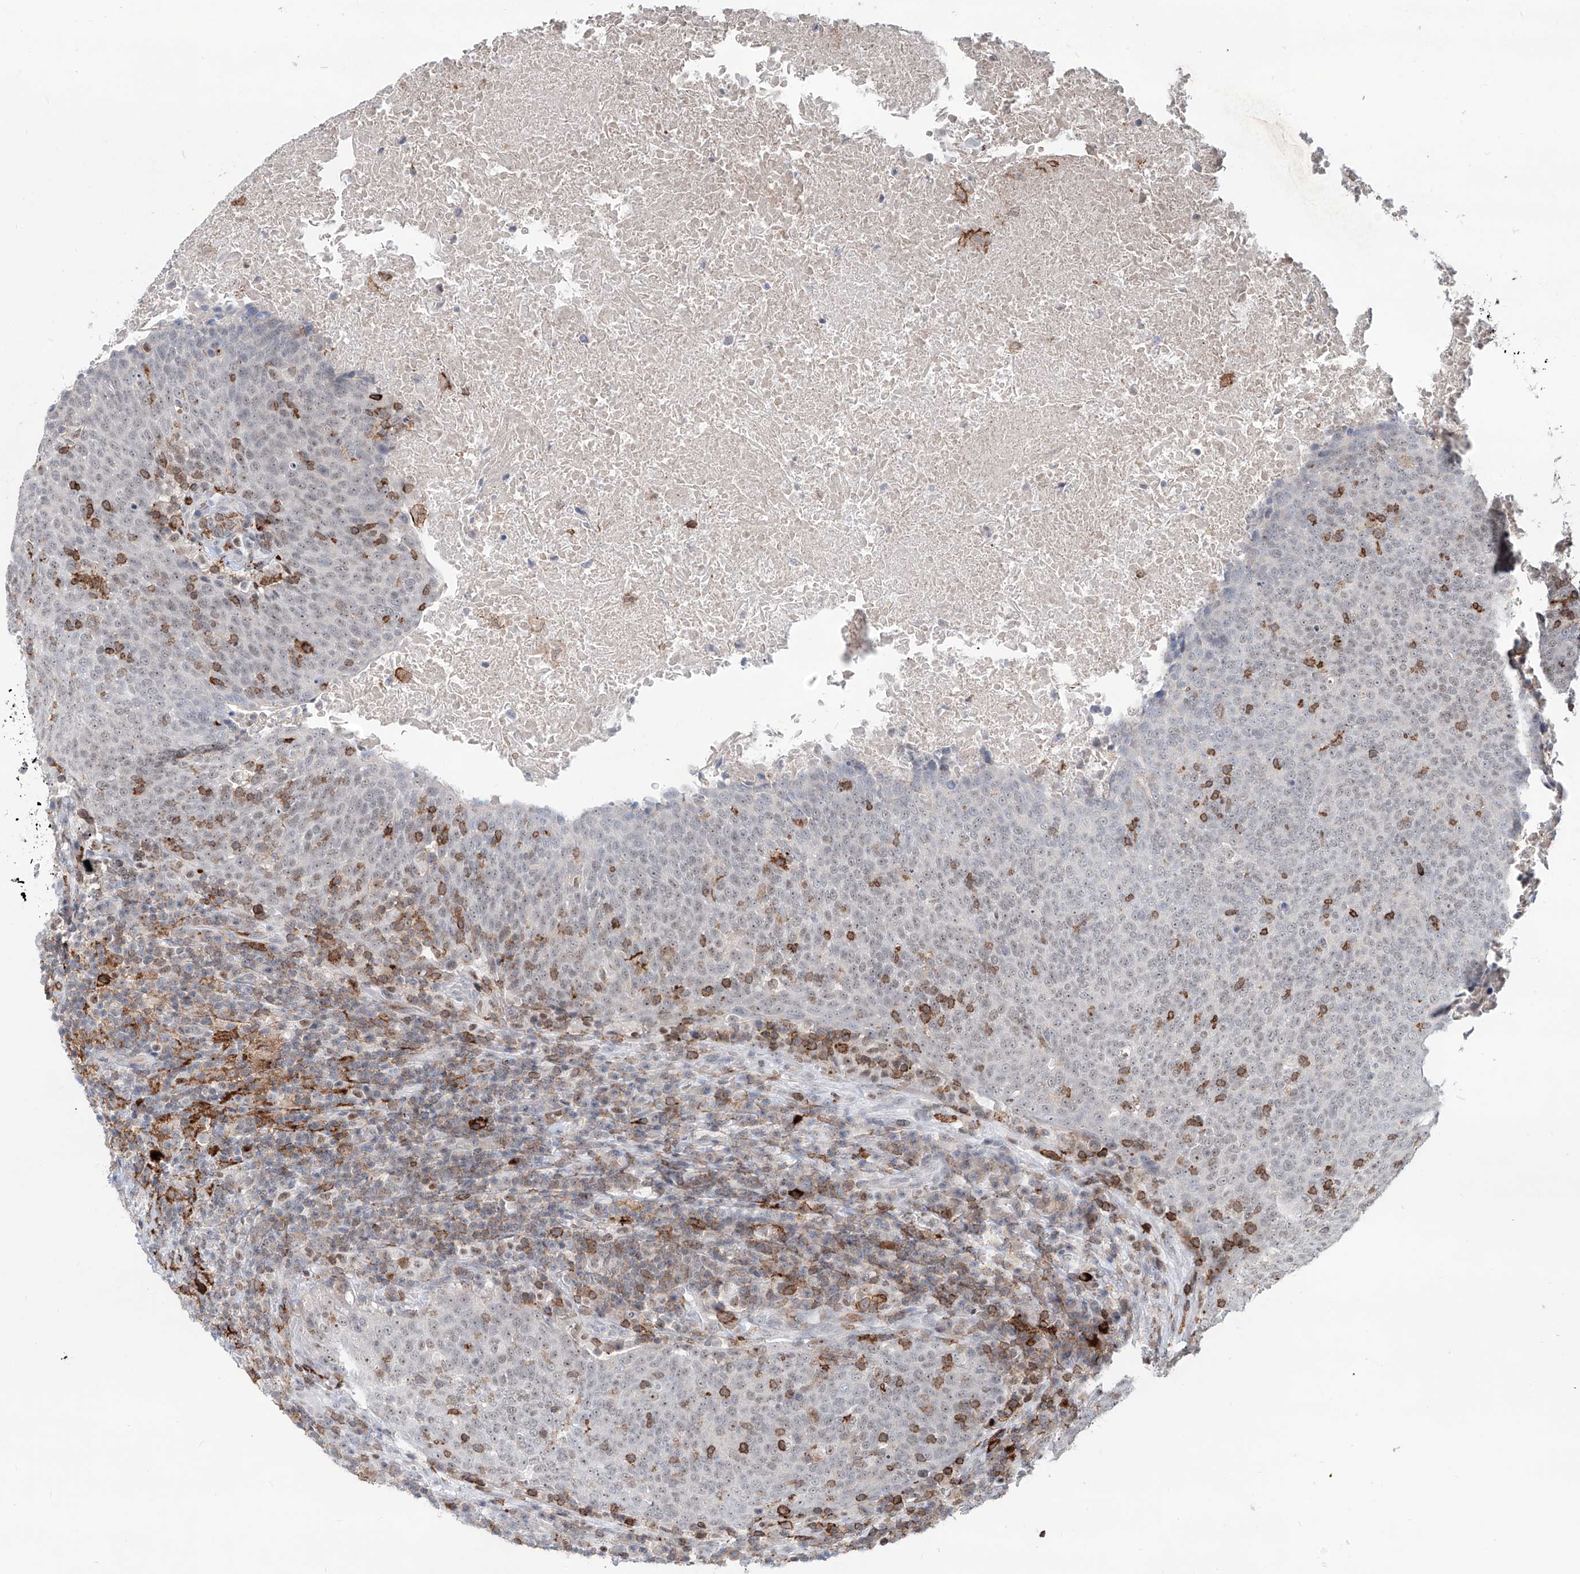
{"staining": {"intensity": "weak", "quantity": "<25%", "location": "nuclear"}, "tissue": "head and neck cancer", "cell_type": "Tumor cells", "image_type": "cancer", "snomed": [{"axis": "morphology", "description": "Squamous cell carcinoma, NOS"}, {"axis": "morphology", "description": "Squamous cell carcinoma, metastatic, NOS"}, {"axis": "topography", "description": "Lymph node"}, {"axis": "topography", "description": "Head-Neck"}], "caption": "Immunohistochemistry (IHC) photomicrograph of neoplastic tissue: head and neck cancer (squamous cell carcinoma) stained with DAB (3,3'-diaminobenzidine) exhibits no significant protein expression in tumor cells.", "gene": "ZBTB48", "patient": {"sex": "male", "age": 62}}